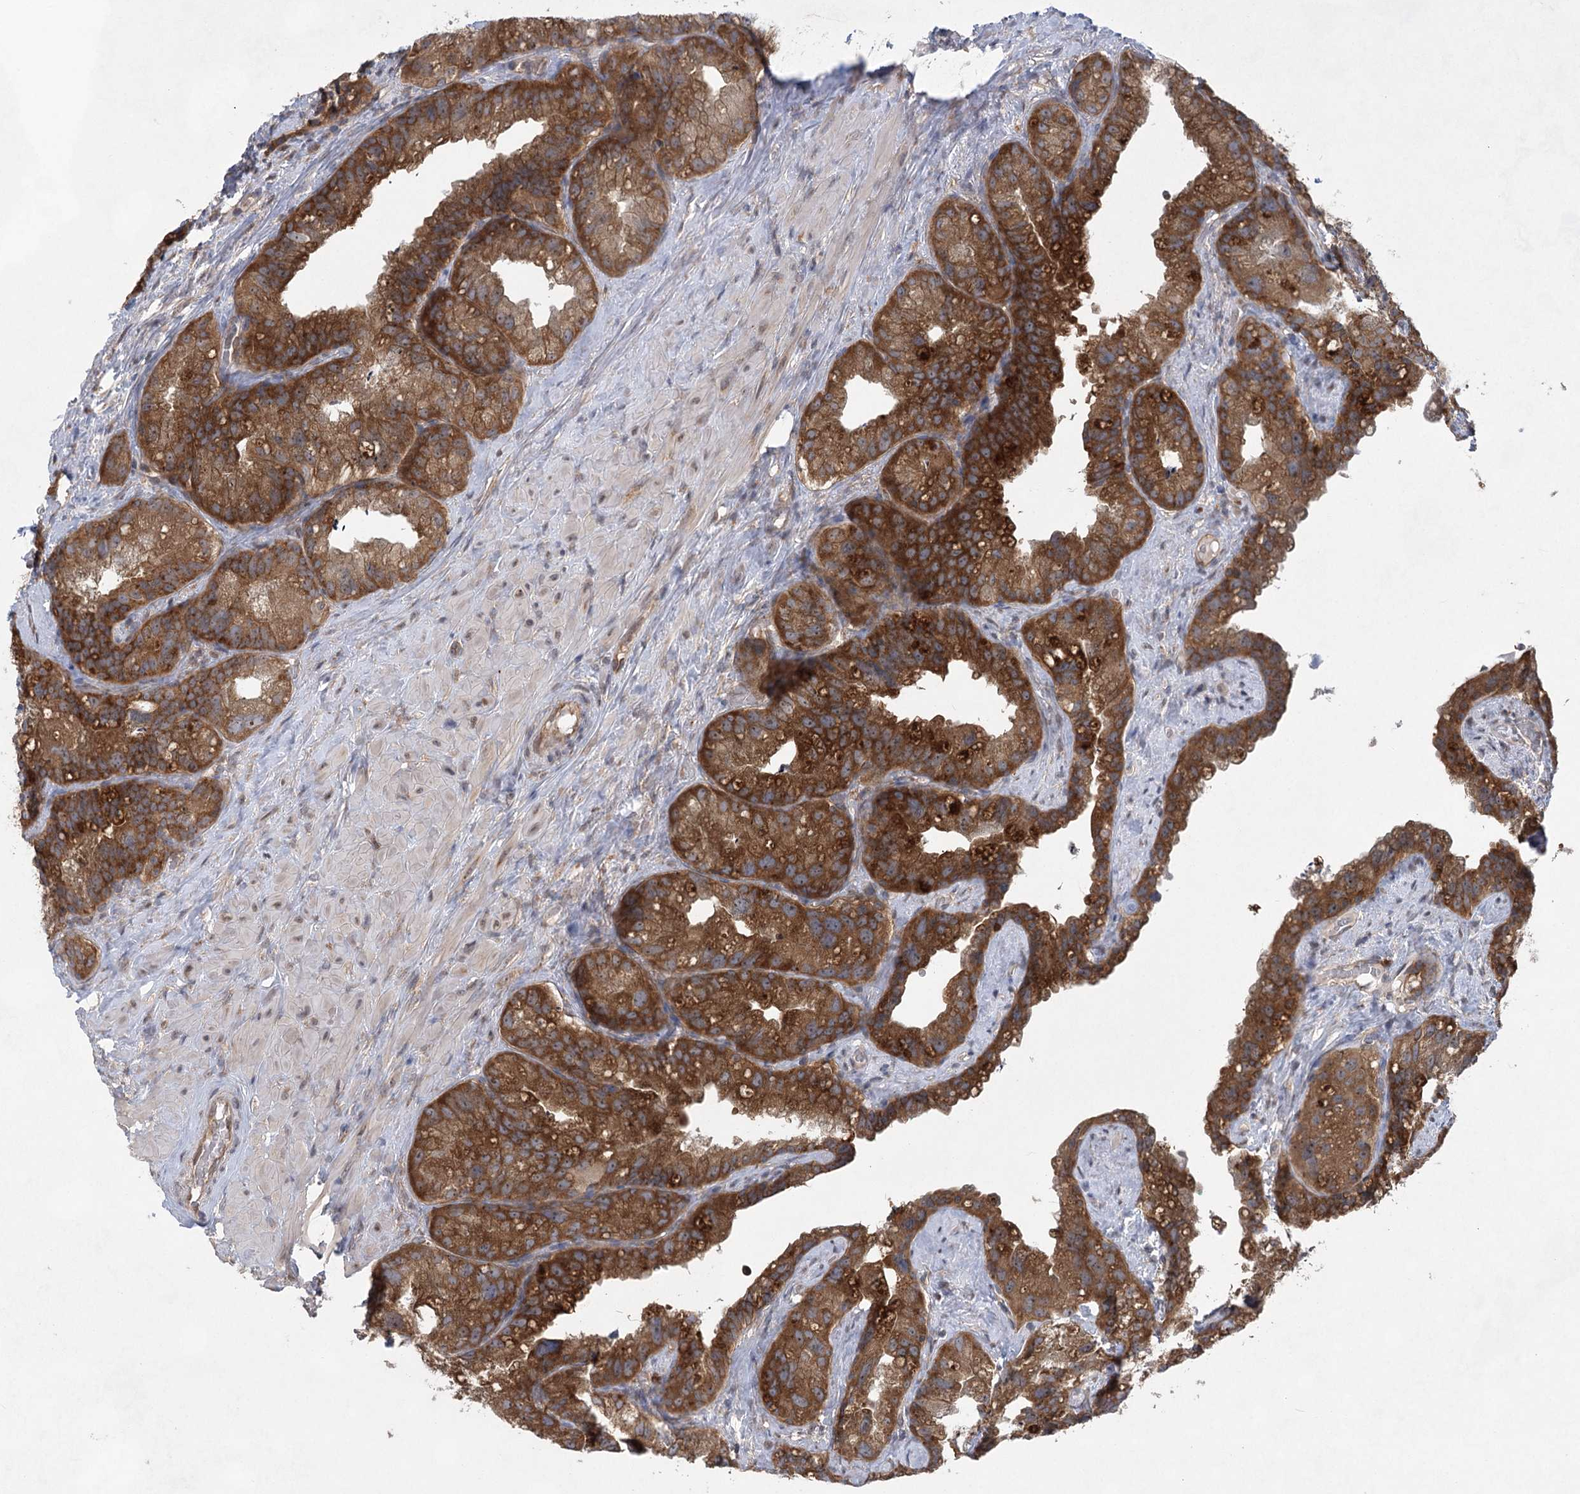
{"staining": {"intensity": "strong", "quantity": ">75%", "location": "cytoplasmic/membranous"}, "tissue": "prostate cancer", "cell_type": "Tumor cells", "image_type": "cancer", "snomed": [{"axis": "morphology", "description": "Normal tissue, NOS"}, {"axis": "morphology", "description": "Adenocarcinoma, Low grade"}, {"axis": "topography", "description": "Prostate"}], "caption": "Immunohistochemistry photomicrograph of human prostate adenocarcinoma (low-grade) stained for a protein (brown), which shows high levels of strong cytoplasmic/membranous expression in about >75% of tumor cells.", "gene": "EIF3A", "patient": {"sex": "male", "age": 72}}